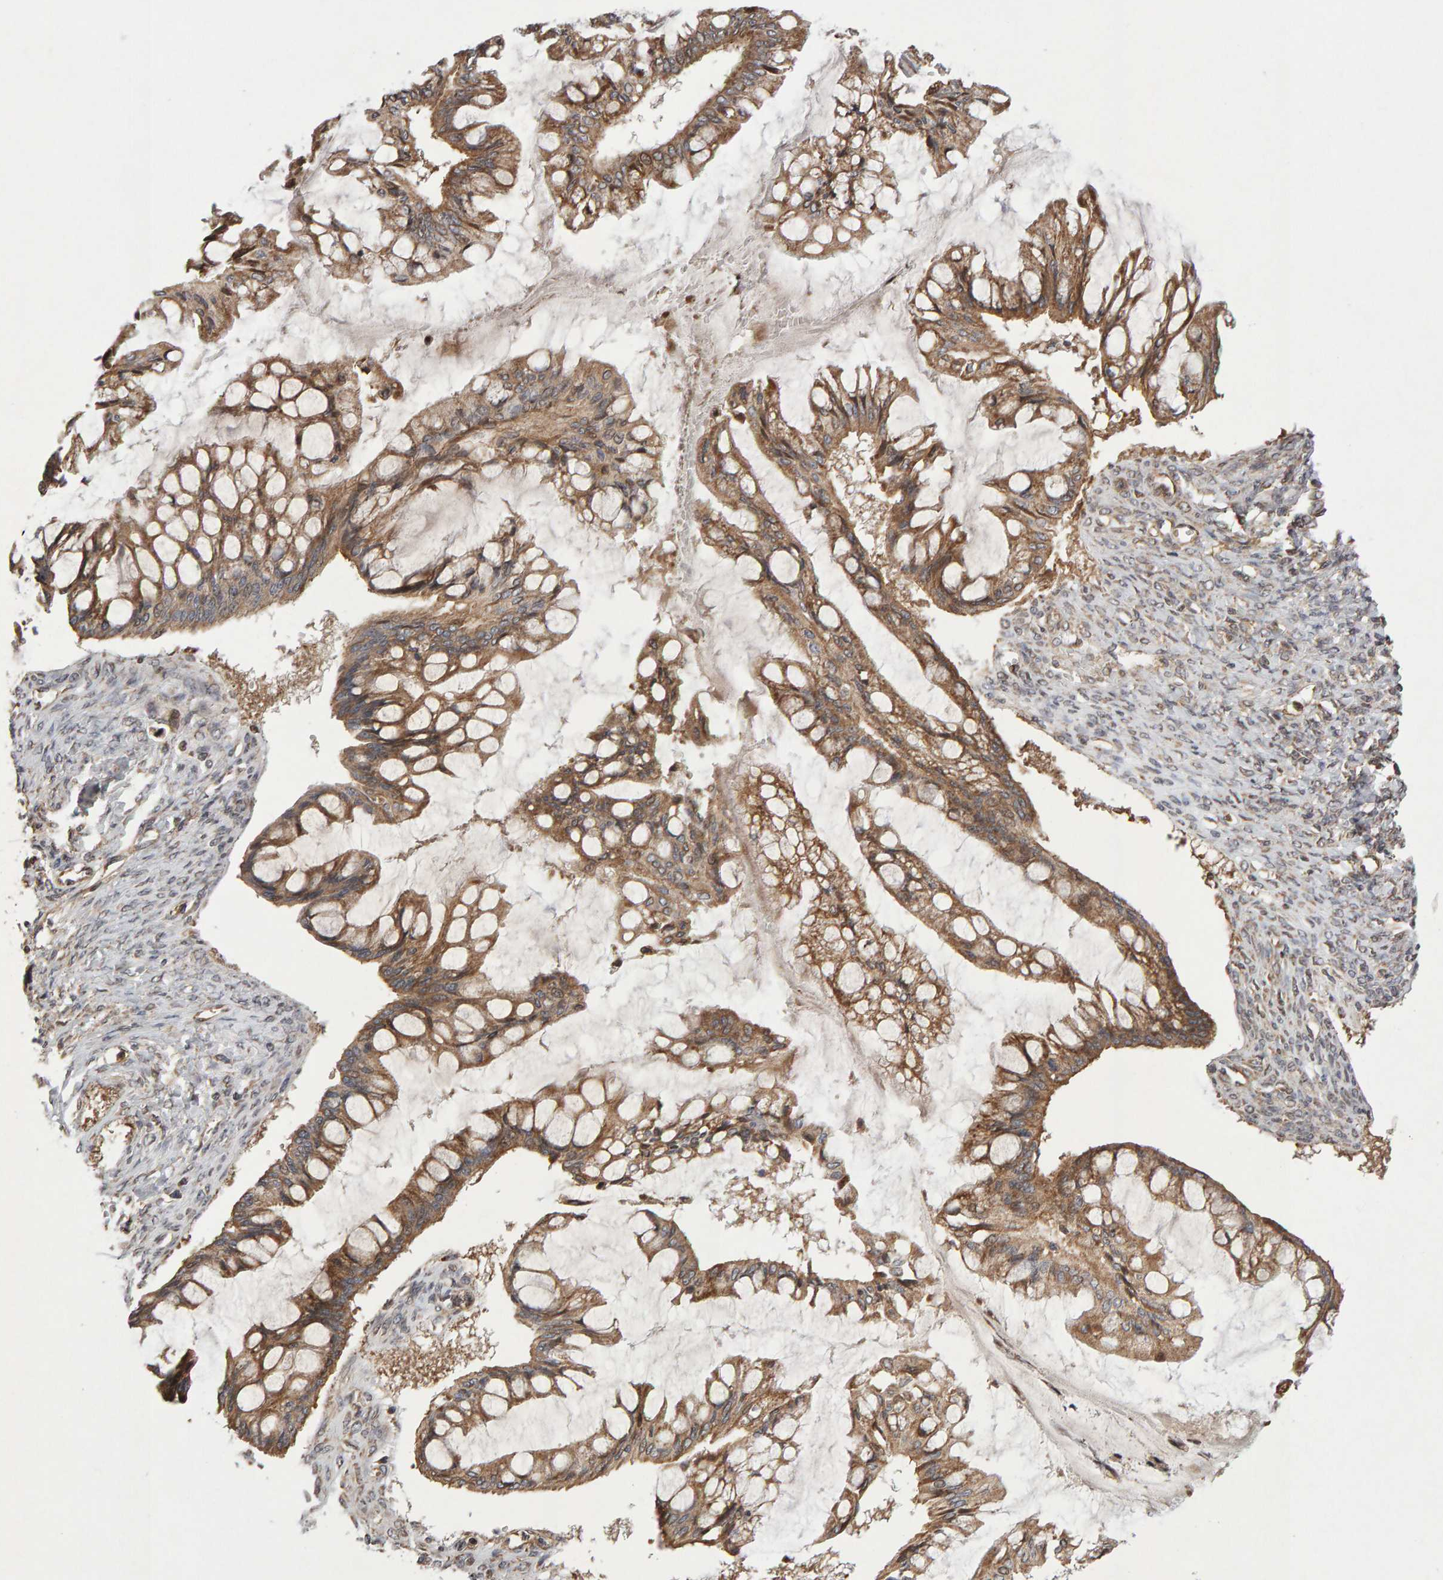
{"staining": {"intensity": "moderate", "quantity": ">75%", "location": "cytoplasmic/membranous"}, "tissue": "ovarian cancer", "cell_type": "Tumor cells", "image_type": "cancer", "snomed": [{"axis": "morphology", "description": "Cystadenocarcinoma, mucinous, NOS"}, {"axis": "topography", "description": "Ovary"}], "caption": "A medium amount of moderate cytoplasmic/membranous expression is identified in about >75% of tumor cells in ovarian cancer tissue.", "gene": "LZTS1", "patient": {"sex": "female", "age": 73}}